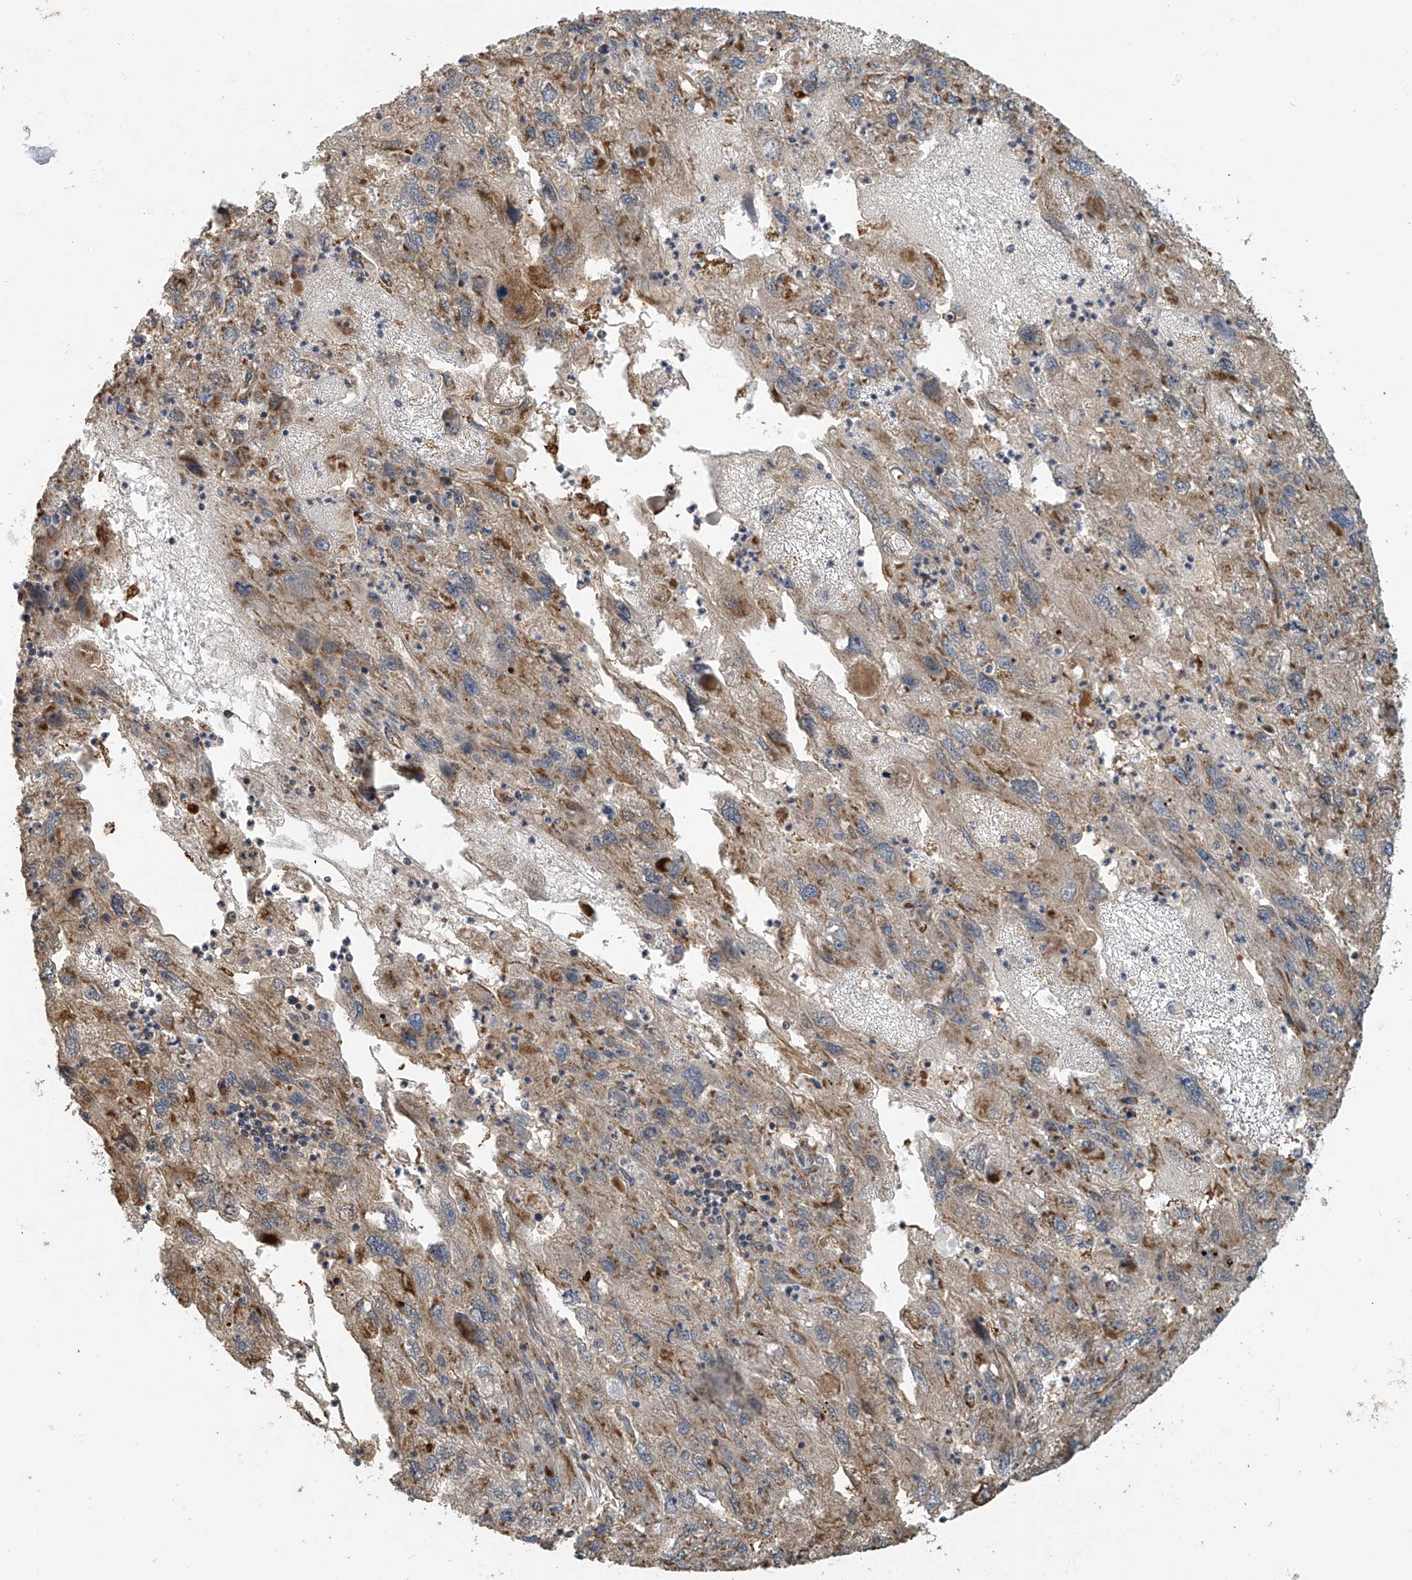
{"staining": {"intensity": "moderate", "quantity": "25%-75%", "location": "cytoplasmic/membranous"}, "tissue": "endometrial cancer", "cell_type": "Tumor cells", "image_type": "cancer", "snomed": [{"axis": "morphology", "description": "Adenocarcinoma, NOS"}, {"axis": "topography", "description": "Endometrium"}], "caption": "Immunohistochemistry (DAB) staining of endometrial cancer displays moderate cytoplasmic/membranous protein expression in about 25%-75% of tumor cells.", "gene": "METTL6", "patient": {"sex": "female", "age": 49}}